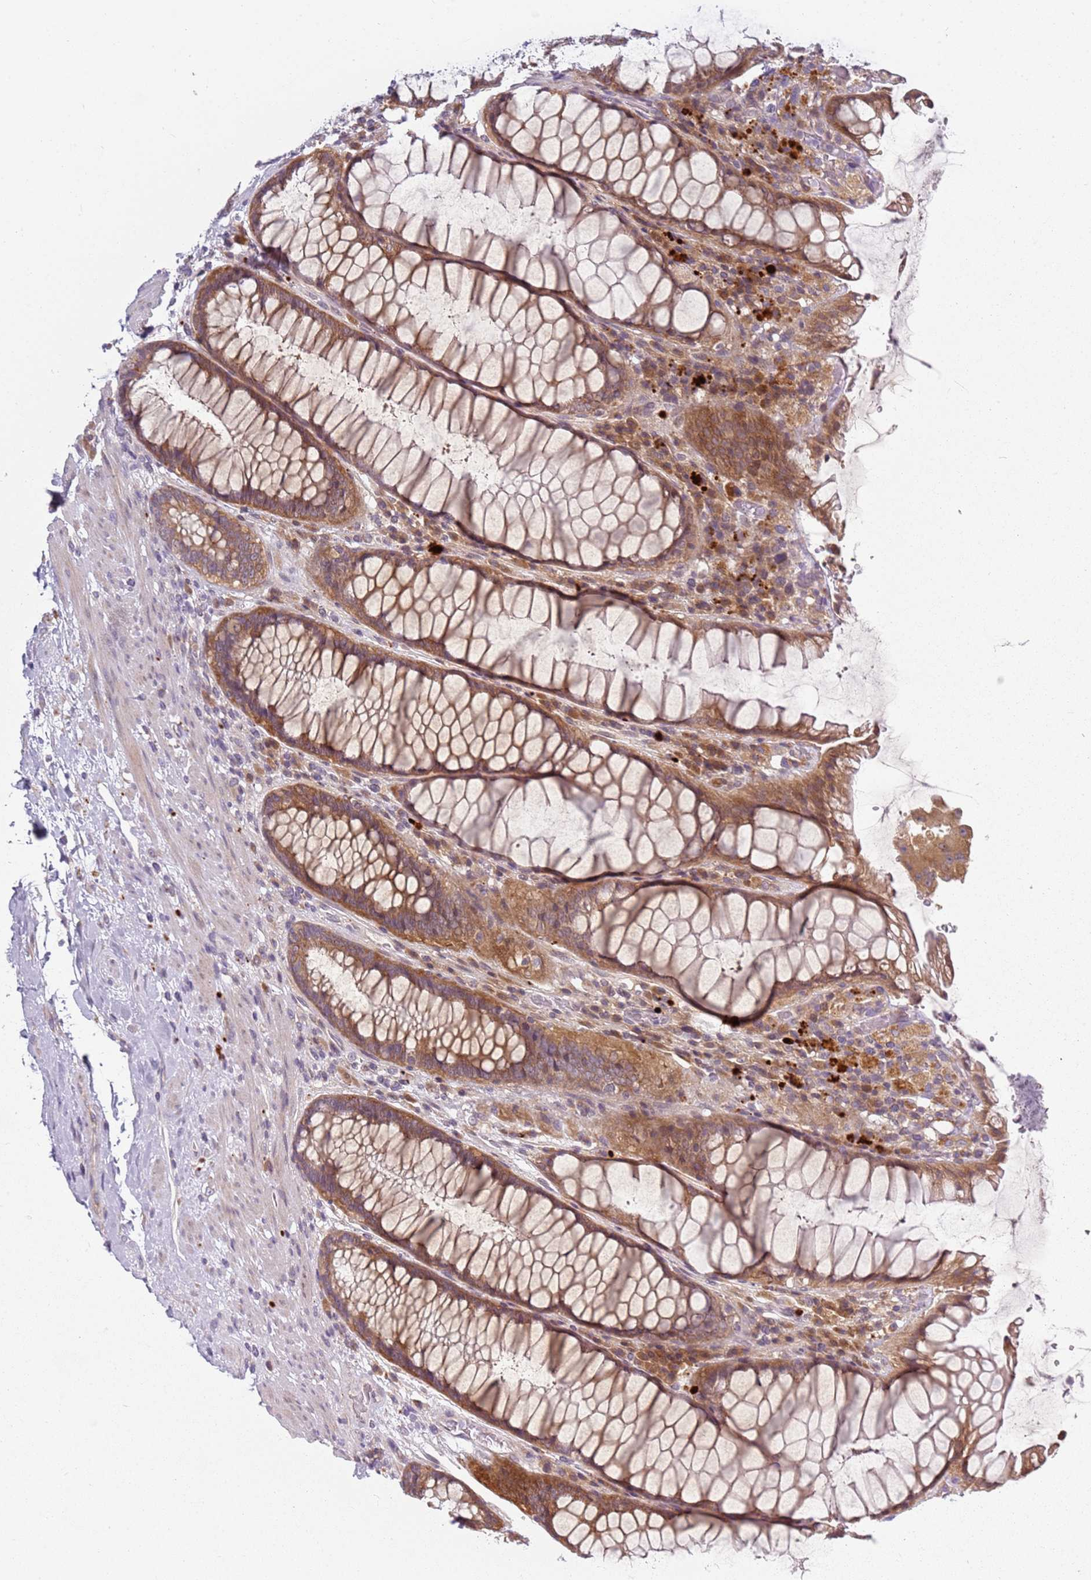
{"staining": {"intensity": "moderate", "quantity": ">75%", "location": "cytoplasmic/membranous"}, "tissue": "rectum", "cell_type": "Glandular cells", "image_type": "normal", "snomed": [{"axis": "morphology", "description": "Normal tissue, NOS"}, {"axis": "topography", "description": "Rectum"}], "caption": "Immunohistochemistry histopathology image of unremarkable human rectum stained for a protein (brown), which shows medium levels of moderate cytoplasmic/membranous staining in approximately >75% of glandular cells.", "gene": "RPS28", "patient": {"sex": "male", "age": 64}}